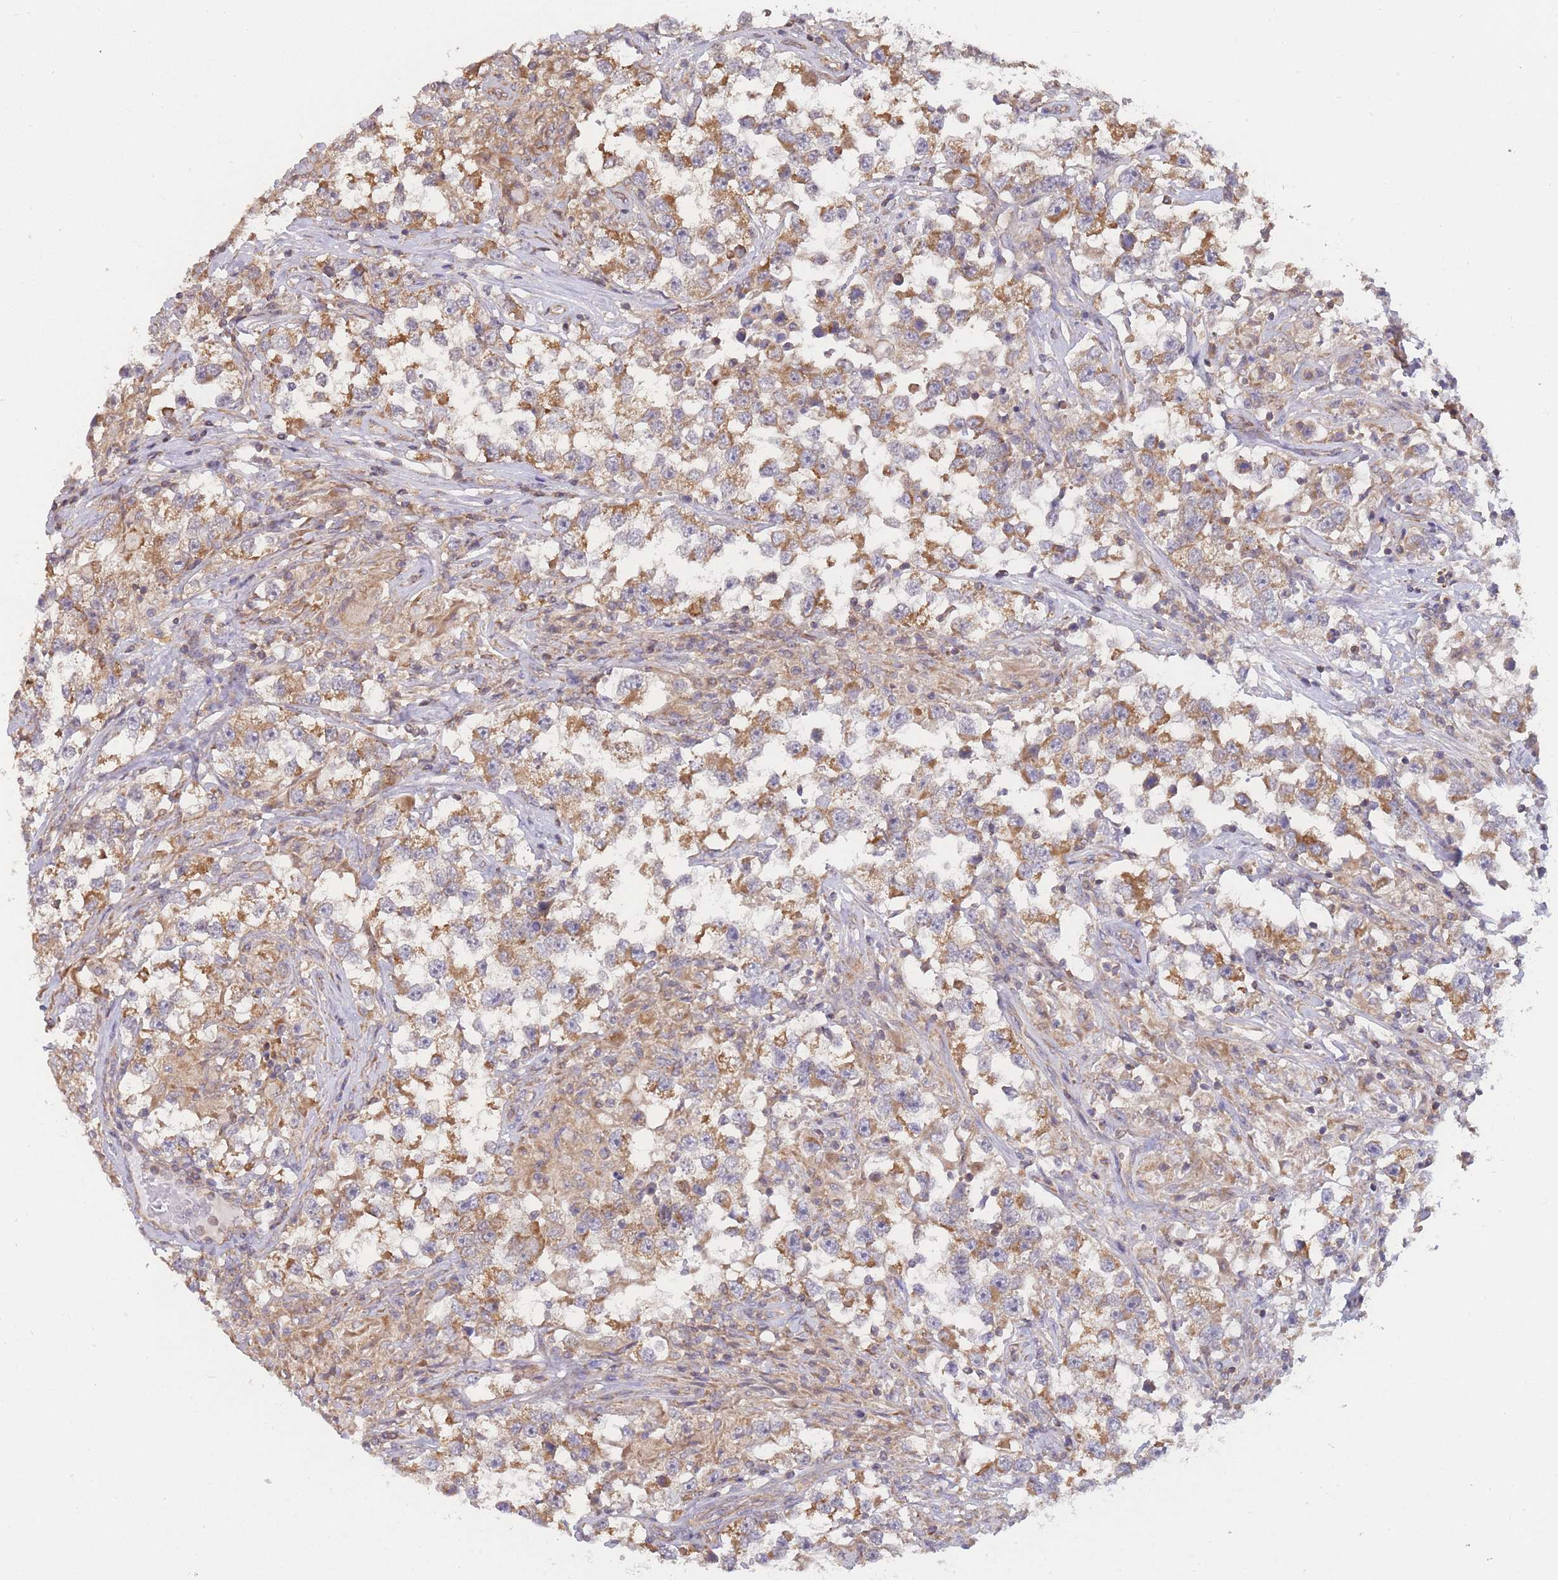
{"staining": {"intensity": "moderate", "quantity": ">75%", "location": "cytoplasmic/membranous"}, "tissue": "testis cancer", "cell_type": "Tumor cells", "image_type": "cancer", "snomed": [{"axis": "morphology", "description": "Seminoma, NOS"}, {"axis": "topography", "description": "Testis"}], "caption": "This is an image of immunohistochemistry (IHC) staining of testis cancer, which shows moderate expression in the cytoplasmic/membranous of tumor cells.", "gene": "MRPS18B", "patient": {"sex": "male", "age": 46}}